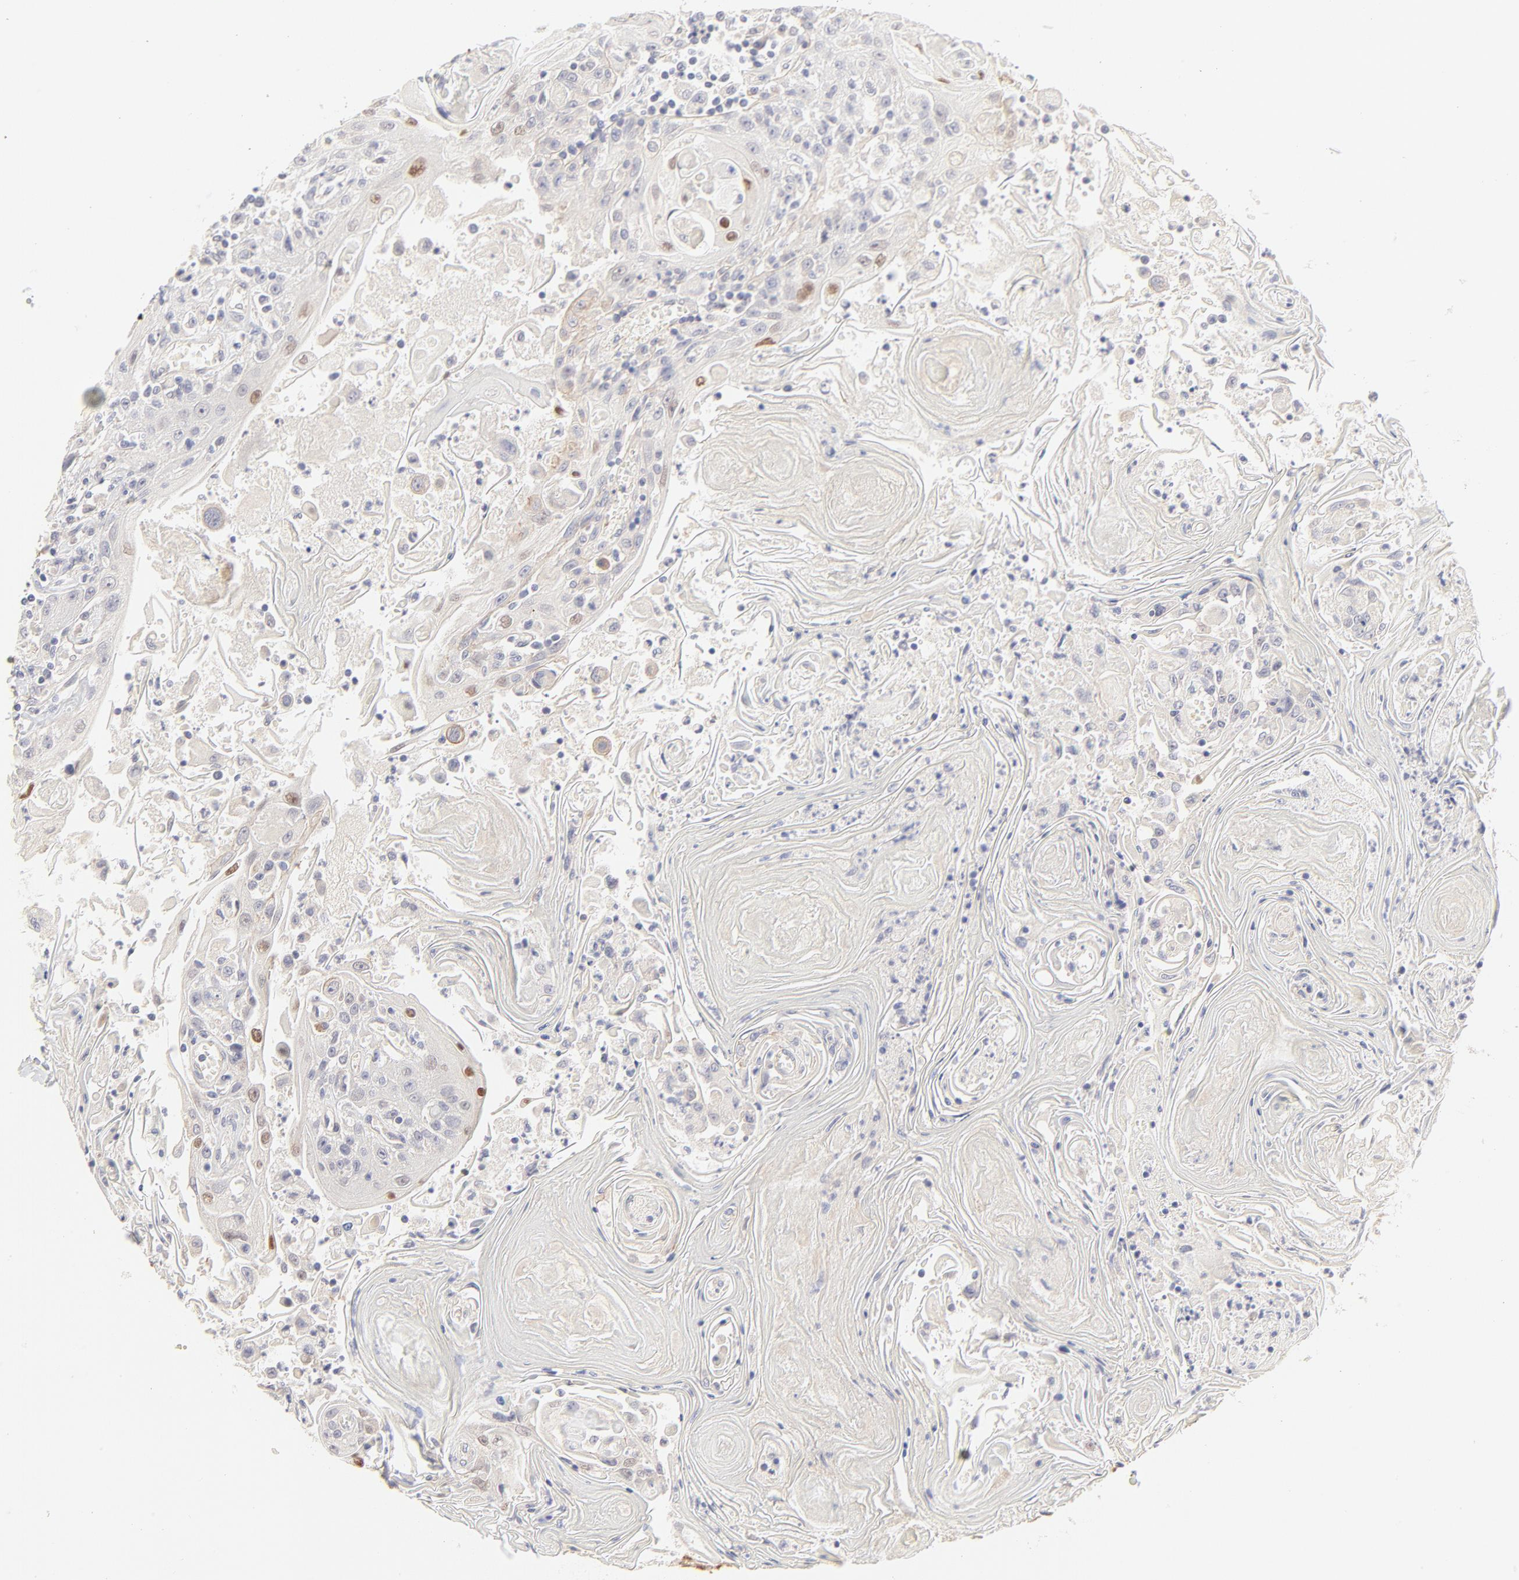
{"staining": {"intensity": "moderate", "quantity": "<25%", "location": "nuclear"}, "tissue": "head and neck cancer", "cell_type": "Tumor cells", "image_type": "cancer", "snomed": [{"axis": "morphology", "description": "Squamous cell carcinoma, NOS"}, {"axis": "topography", "description": "Oral tissue"}, {"axis": "topography", "description": "Head-Neck"}], "caption": "Approximately <25% of tumor cells in human head and neck cancer (squamous cell carcinoma) show moderate nuclear protein positivity as visualized by brown immunohistochemical staining.", "gene": "ELF3", "patient": {"sex": "female", "age": 76}}